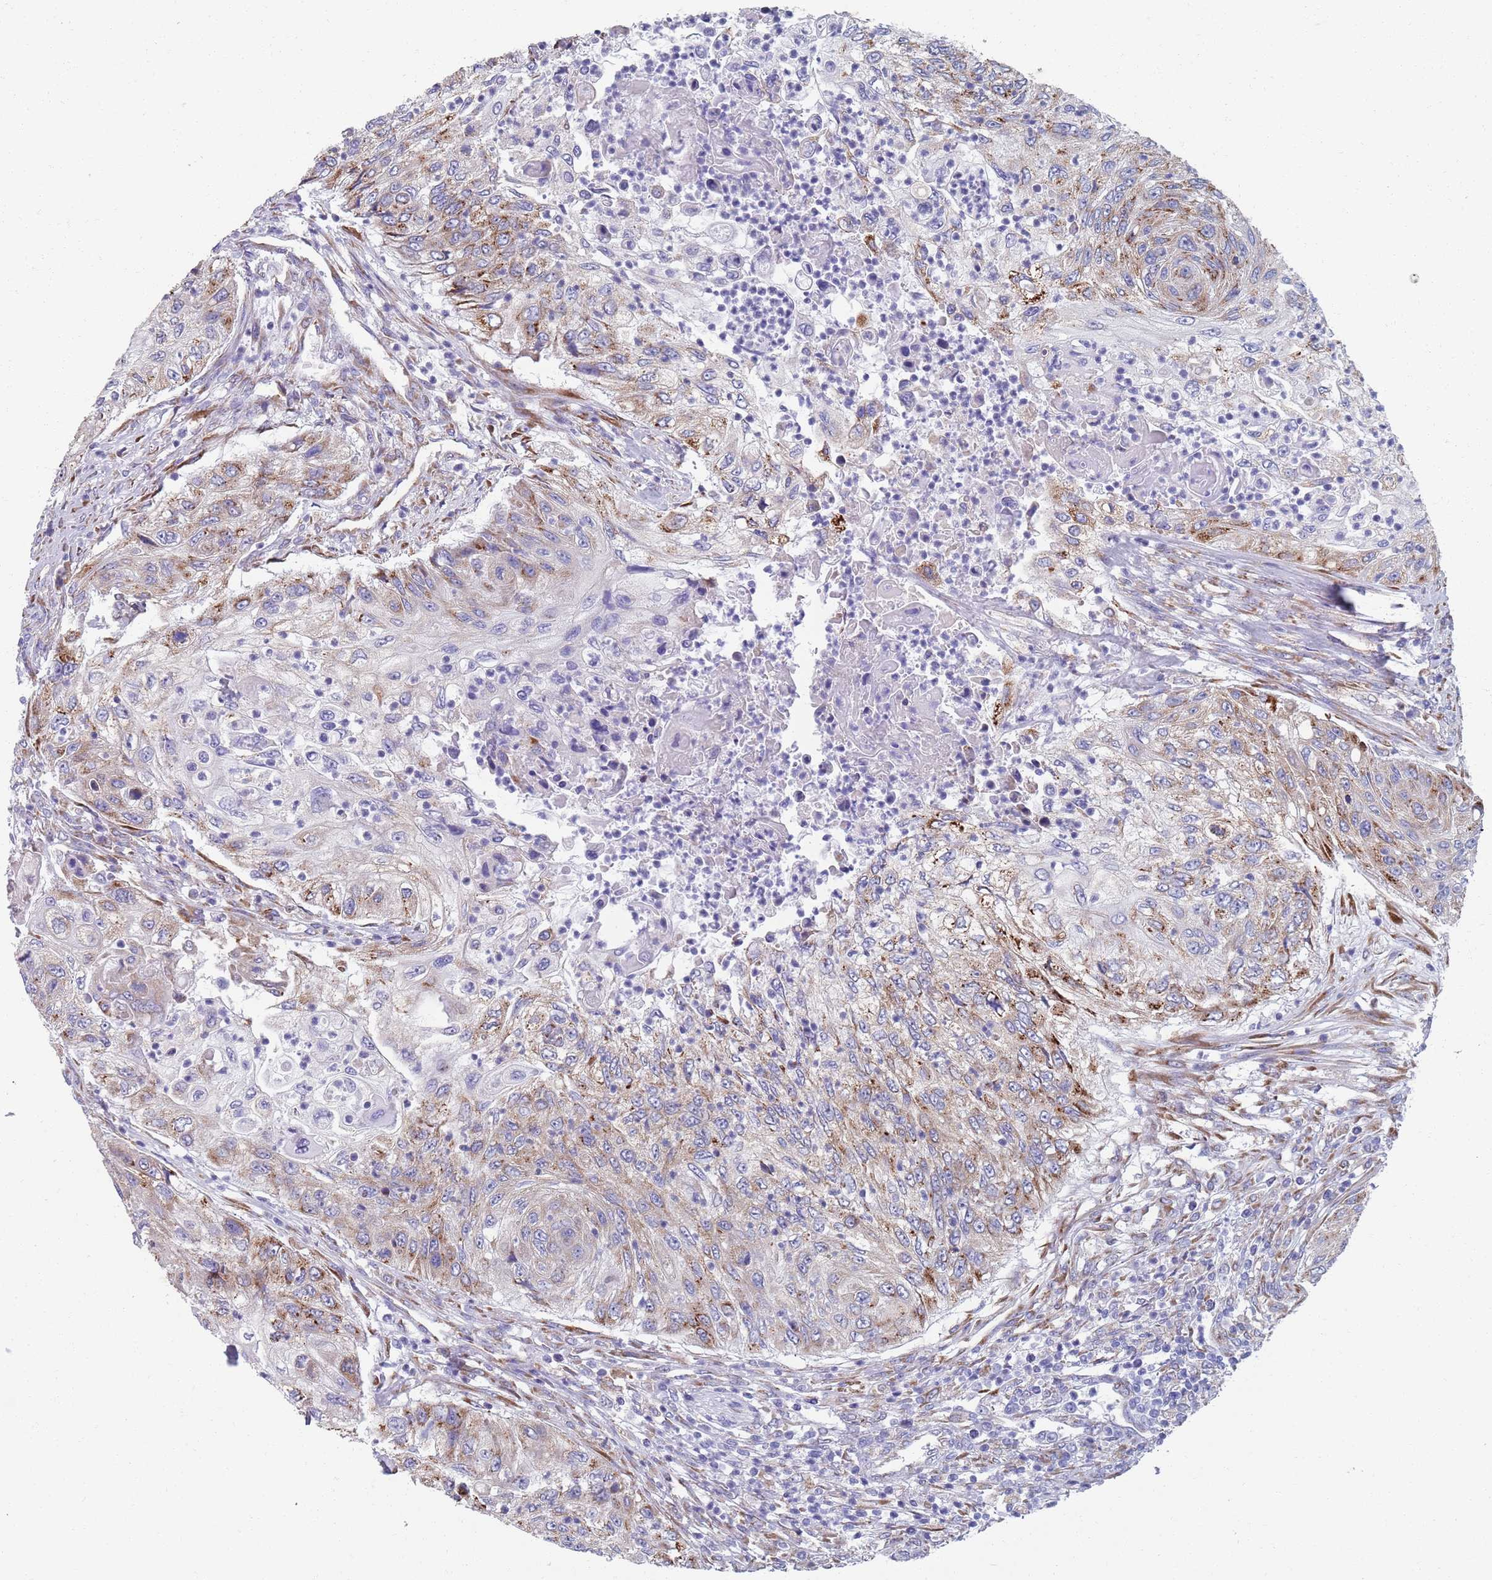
{"staining": {"intensity": "moderate", "quantity": "25%-75%", "location": "cytoplasmic/membranous"}, "tissue": "urothelial cancer", "cell_type": "Tumor cells", "image_type": "cancer", "snomed": [{"axis": "morphology", "description": "Urothelial carcinoma, High grade"}, {"axis": "topography", "description": "Urinary bladder"}], "caption": "There is medium levels of moderate cytoplasmic/membranous positivity in tumor cells of urothelial cancer, as demonstrated by immunohistochemical staining (brown color).", "gene": "PLOD1", "patient": {"sex": "female", "age": 60}}